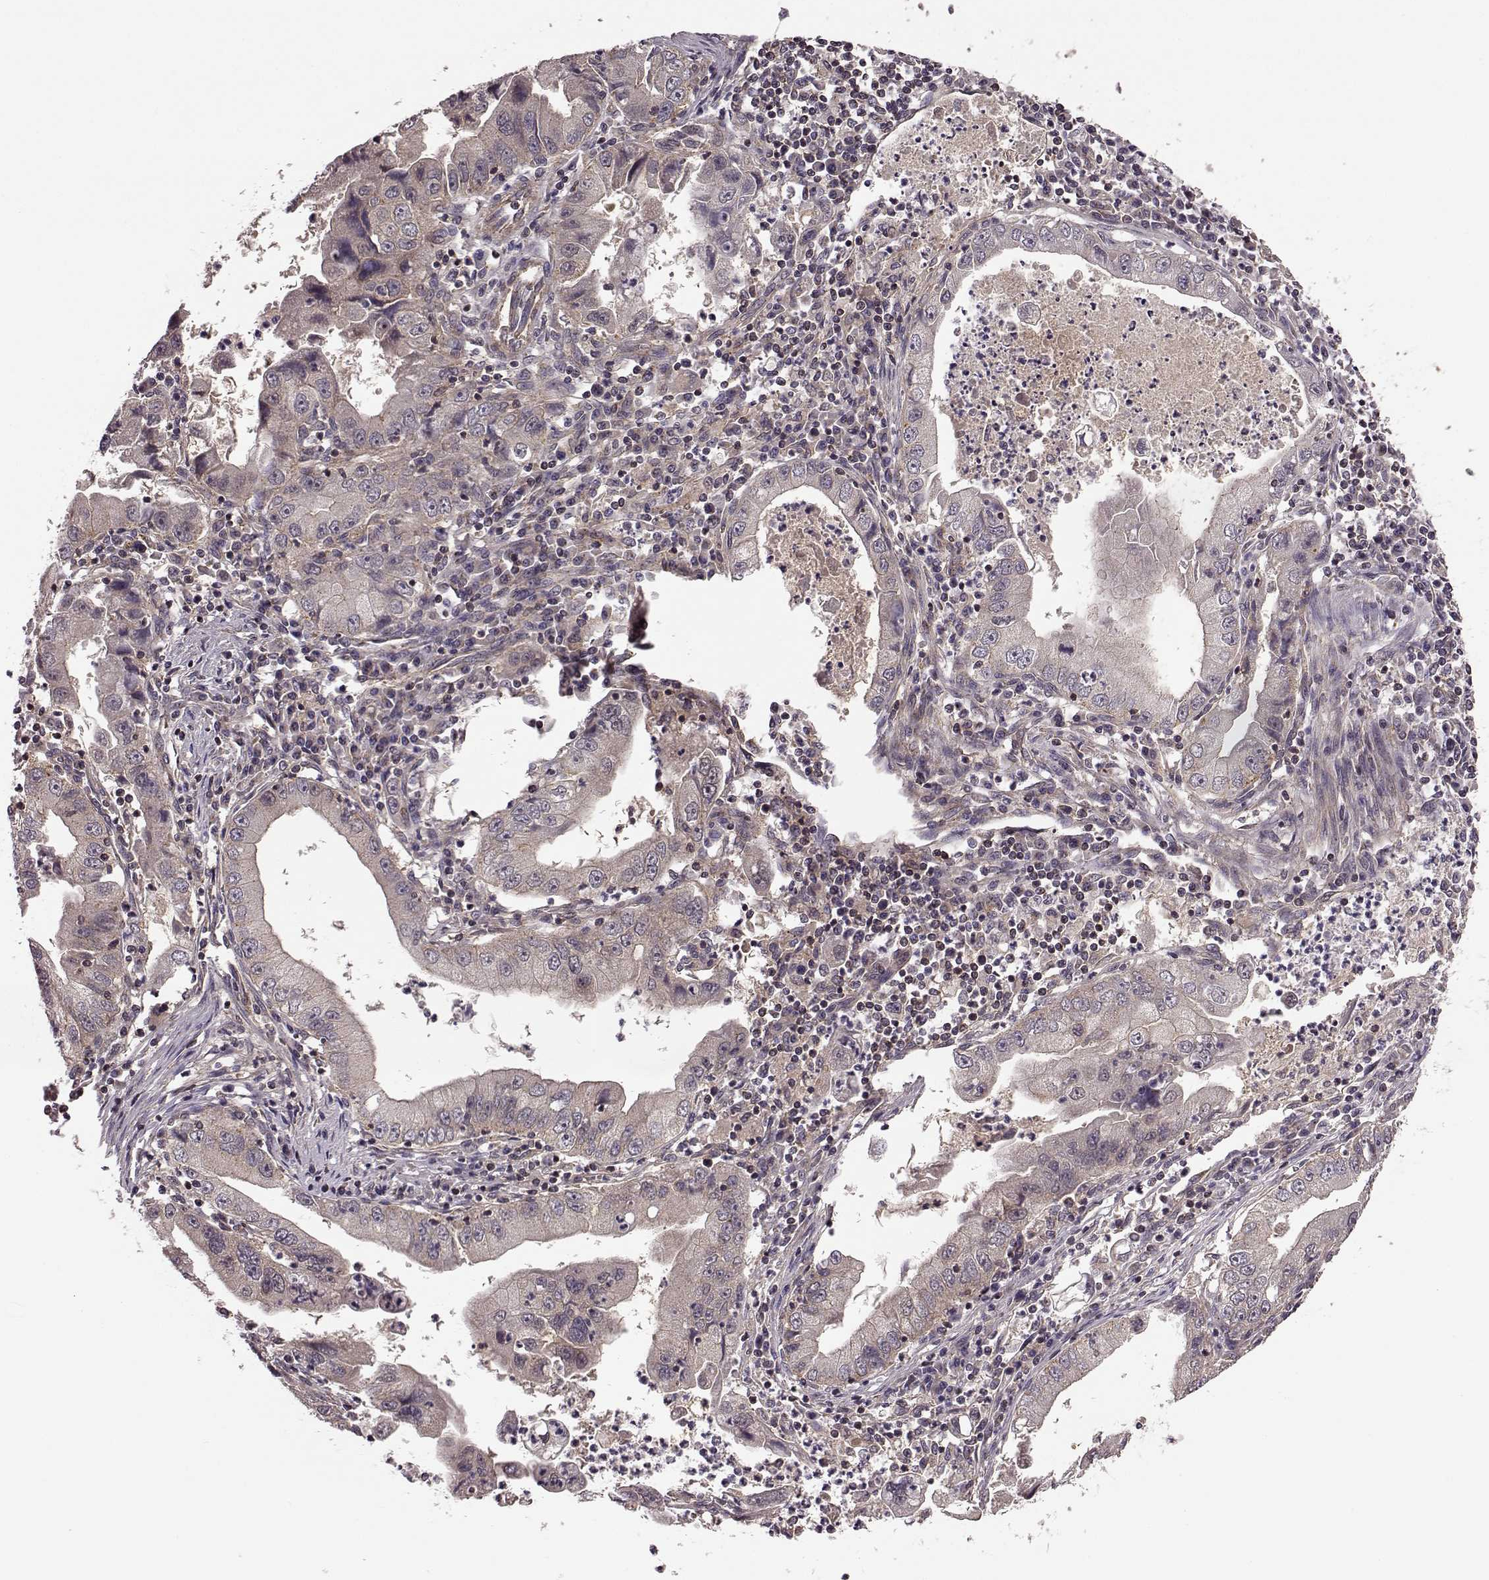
{"staining": {"intensity": "moderate", "quantity": ">75%", "location": "cytoplasmic/membranous"}, "tissue": "stomach cancer", "cell_type": "Tumor cells", "image_type": "cancer", "snomed": [{"axis": "morphology", "description": "Adenocarcinoma, NOS"}, {"axis": "topography", "description": "Stomach"}], "caption": "A medium amount of moderate cytoplasmic/membranous positivity is appreciated in approximately >75% of tumor cells in stomach cancer (adenocarcinoma) tissue.", "gene": "FNIP2", "patient": {"sex": "male", "age": 76}}